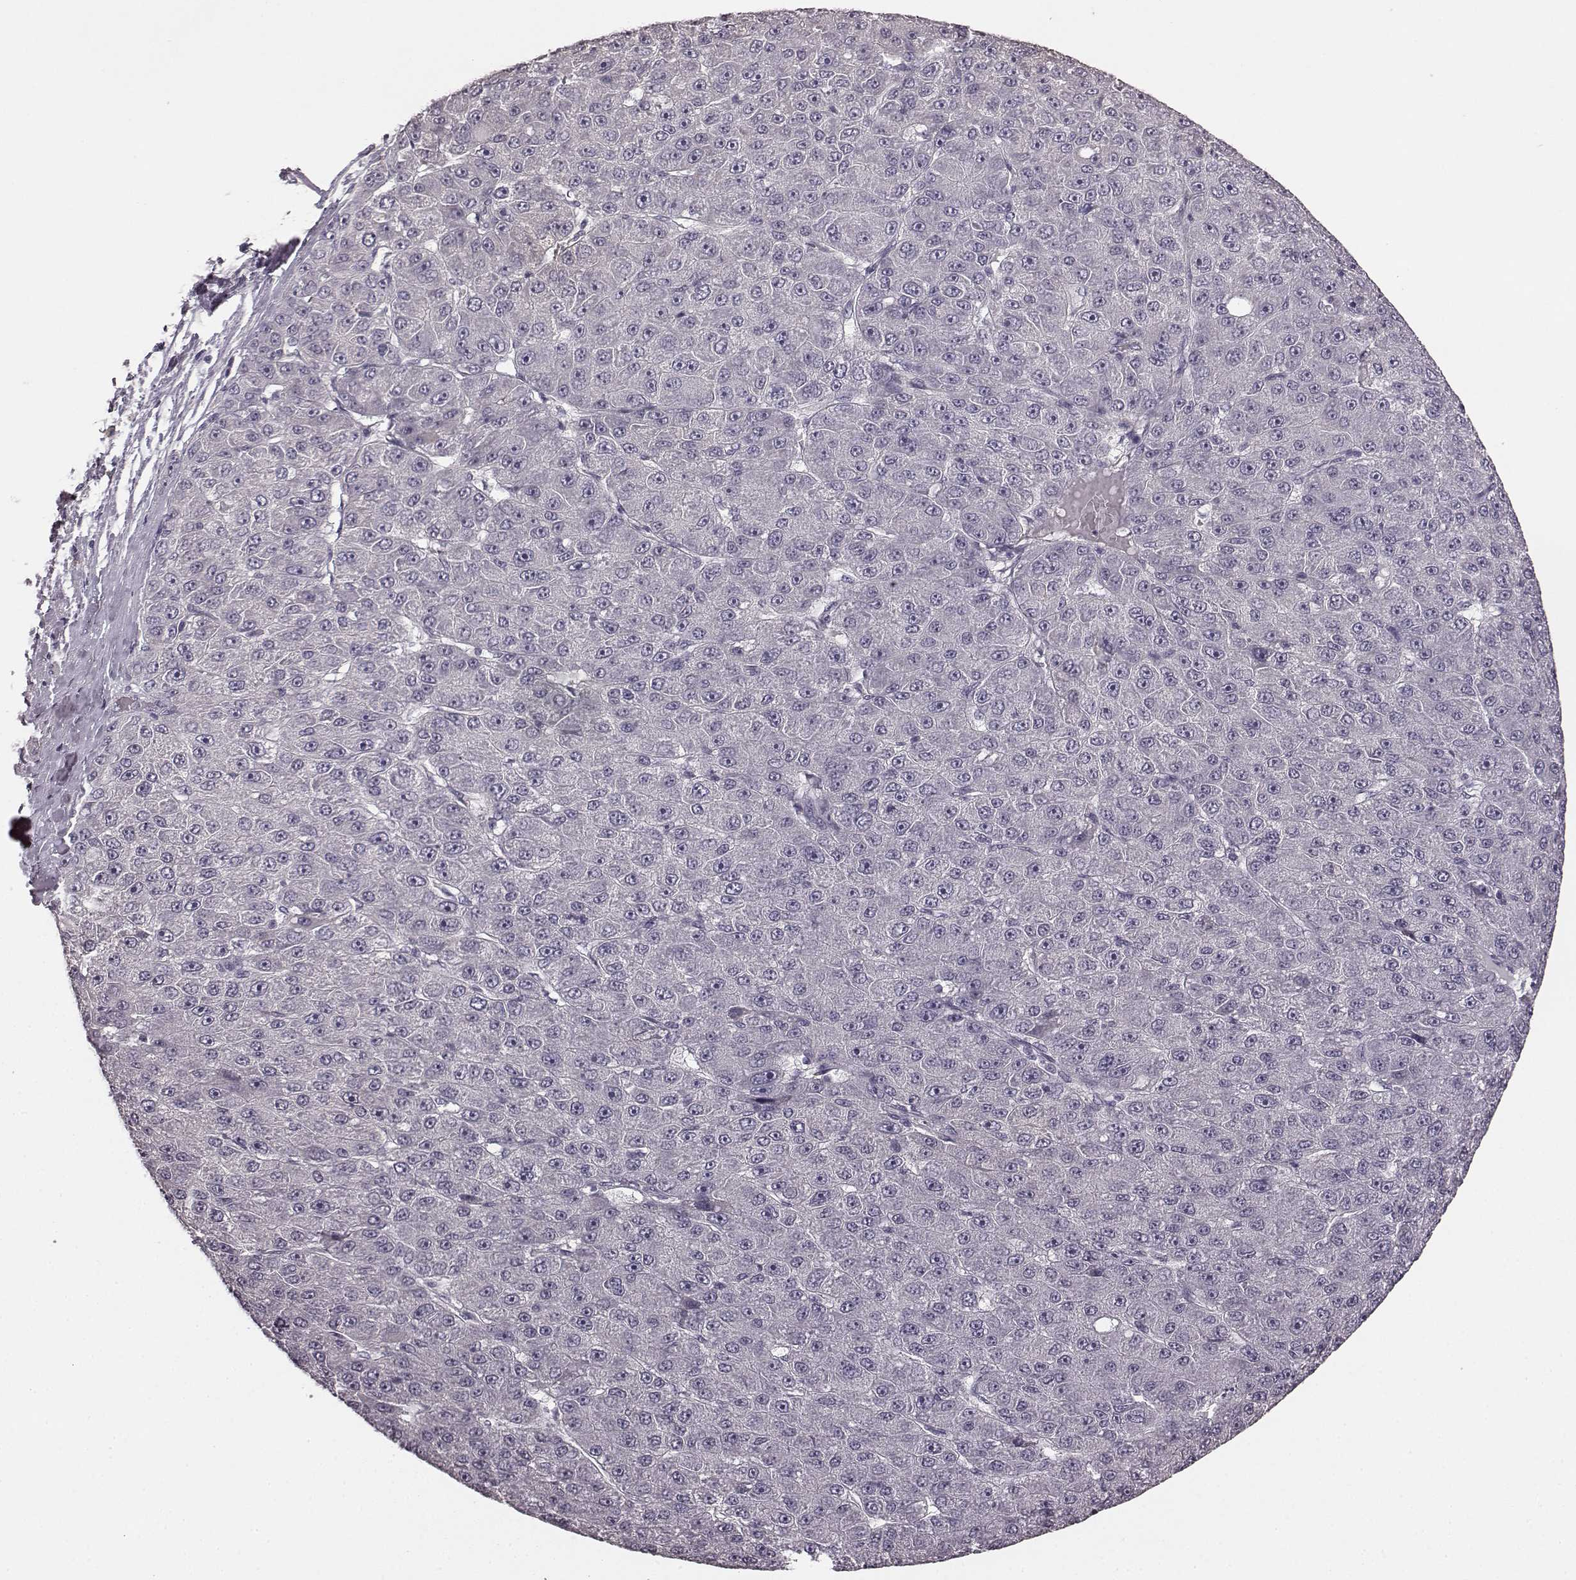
{"staining": {"intensity": "negative", "quantity": "none", "location": "none"}, "tissue": "liver cancer", "cell_type": "Tumor cells", "image_type": "cancer", "snomed": [{"axis": "morphology", "description": "Carcinoma, Hepatocellular, NOS"}, {"axis": "topography", "description": "Liver"}], "caption": "Liver cancer was stained to show a protein in brown. There is no significant expression in tumor cells.", "gene": "RIT2", "patient": {"sex": "male", "age": 67}}